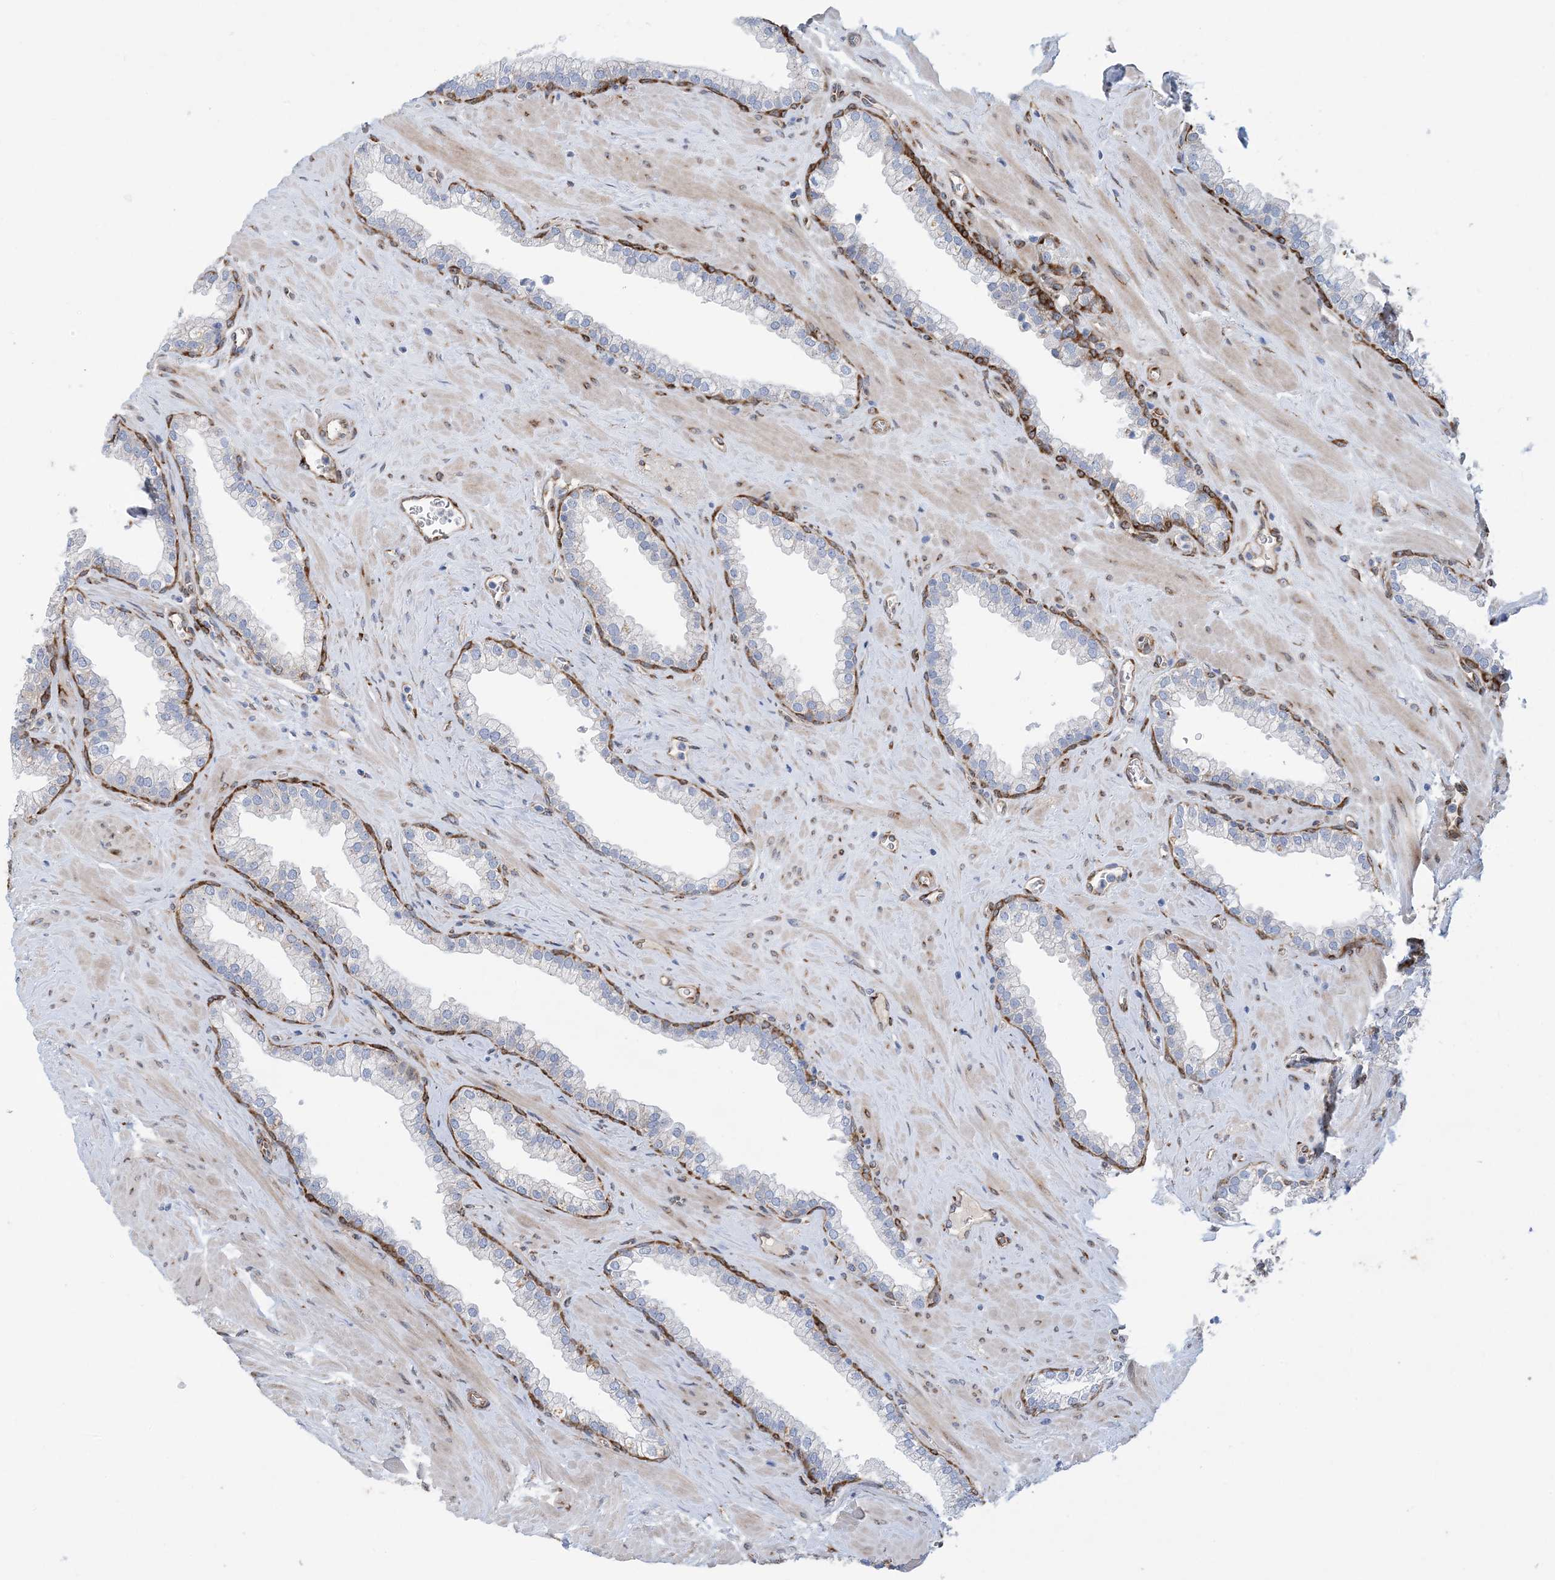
{"staining": {"intensity": "moderate", "quantity": "25%-75%", "location": "cytoplasmic/membranous"}, "tissue": "prostate", "cell_type": "Glandular cells", "image_type": "normal", "snomed": [{"axis": "morphology", "description": "Normal tissue, NOS"}, {"axis": "morphology", "description": "Urothelial carcinoma, Low grade"}, {"axis": "topography", "description": "Urinary bladder"}, {"axis": "topography", "description": "Prostate"}], "caption": "Protein analysis of unremarkable prostate displays moderate cytoplasmic/membranous staining in approximately 25%-75% of glandular cells.", "gene": "RBMS3", "patient": {"sex": "male", "age": 60}}